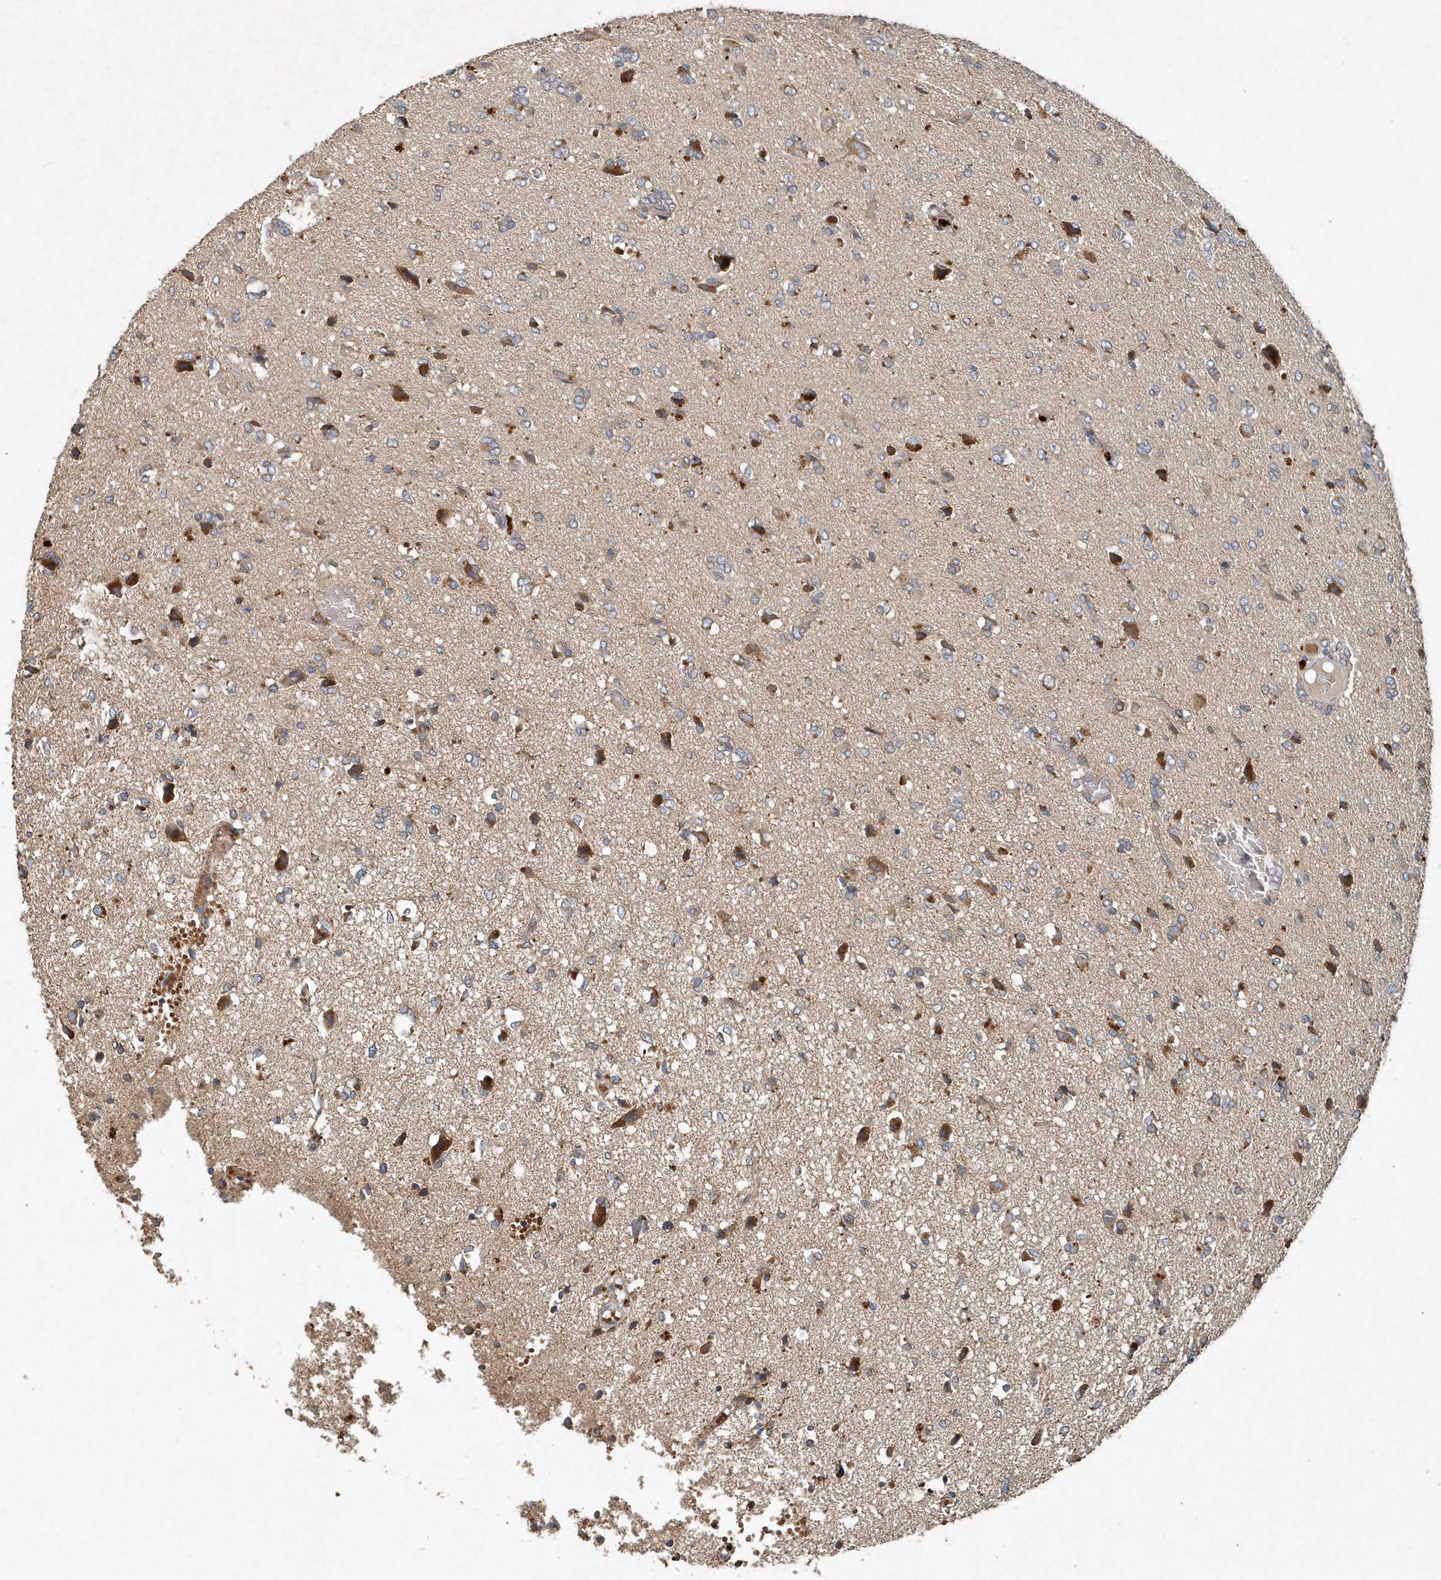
{"staining": {"intensity": "weak", "quantity": "25%-75%", "location": "cytoplasmic/membranous"}, "tissue": "glioma", "cell_type": "Tumor cells", "image_type": "cancer", "snomed": [{"axis": "morphology", "description": "Glioma, malignant, High grade"}, {"axis": "topography", "description": "Brain"}], "caption": "A brown stain labels weak cytoplasmic/membranous expression of a protein in malignant glioma (high-grade) tumor cells.", "gene": "SCFD2", "patient": {"sex": "female", "age": 59}}